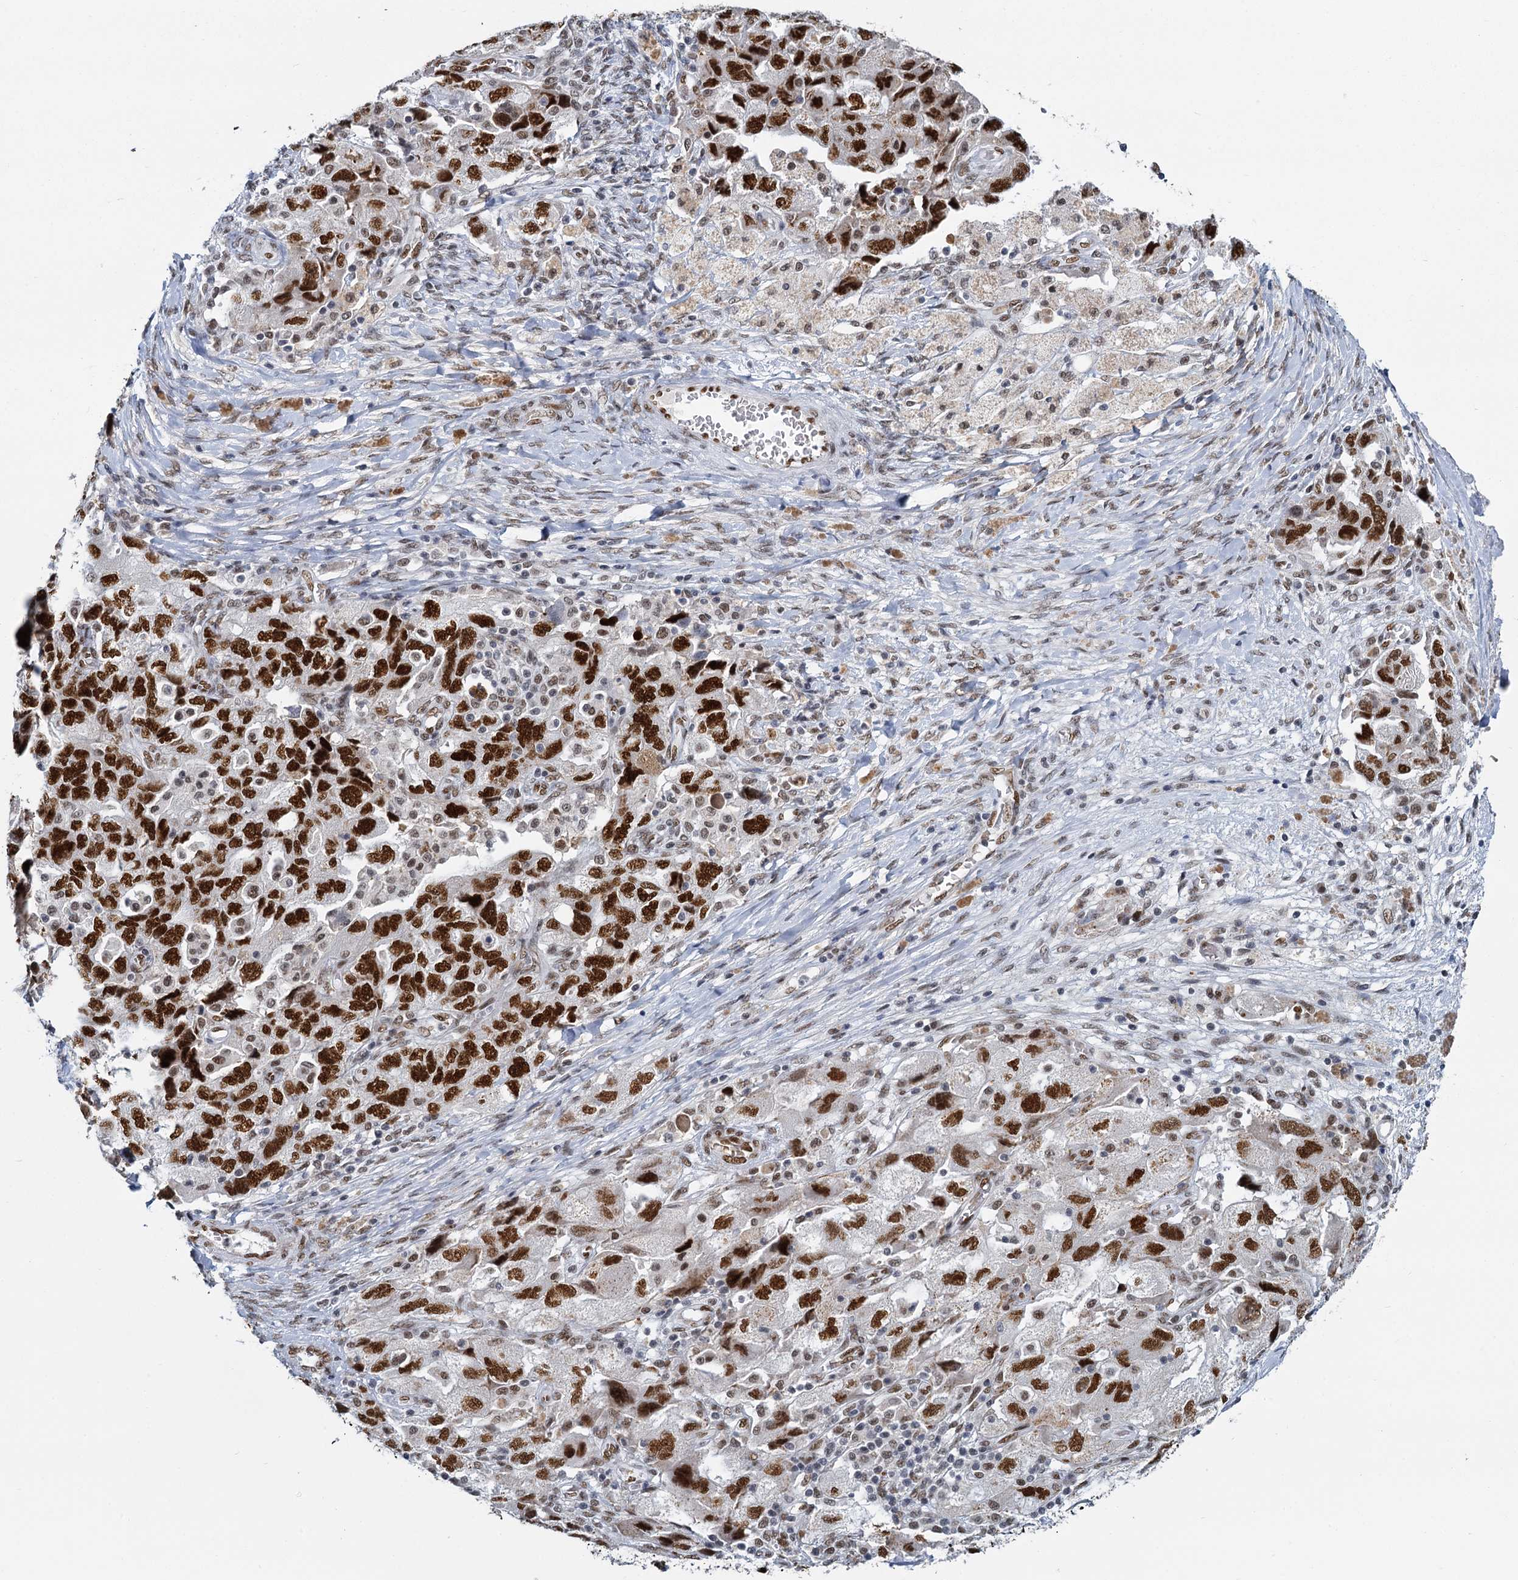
{"staining": {"intensity": "strong", "quantity": ">75%", "location": "nuclear"}, "tissue": "ovarian cancer", "cell_type": "Tumor cells", "image_type": "cancer", "snomed": [{"axis": "morphology", "description": "Carcinoma, NOS"}, {"axis": "morphology", "description": "Cystadenocarcinoma, serous, NOS"}, {"axis": "topography", "description": "Ovary"}], "caption": "Protein analysis of ovarian cancer (carcinoma) tissue reveals strong nuclear staining in about >75% of tumor cells.", "gene": "RPRD1A", "patient": {"sex": "female", "age": 69}}